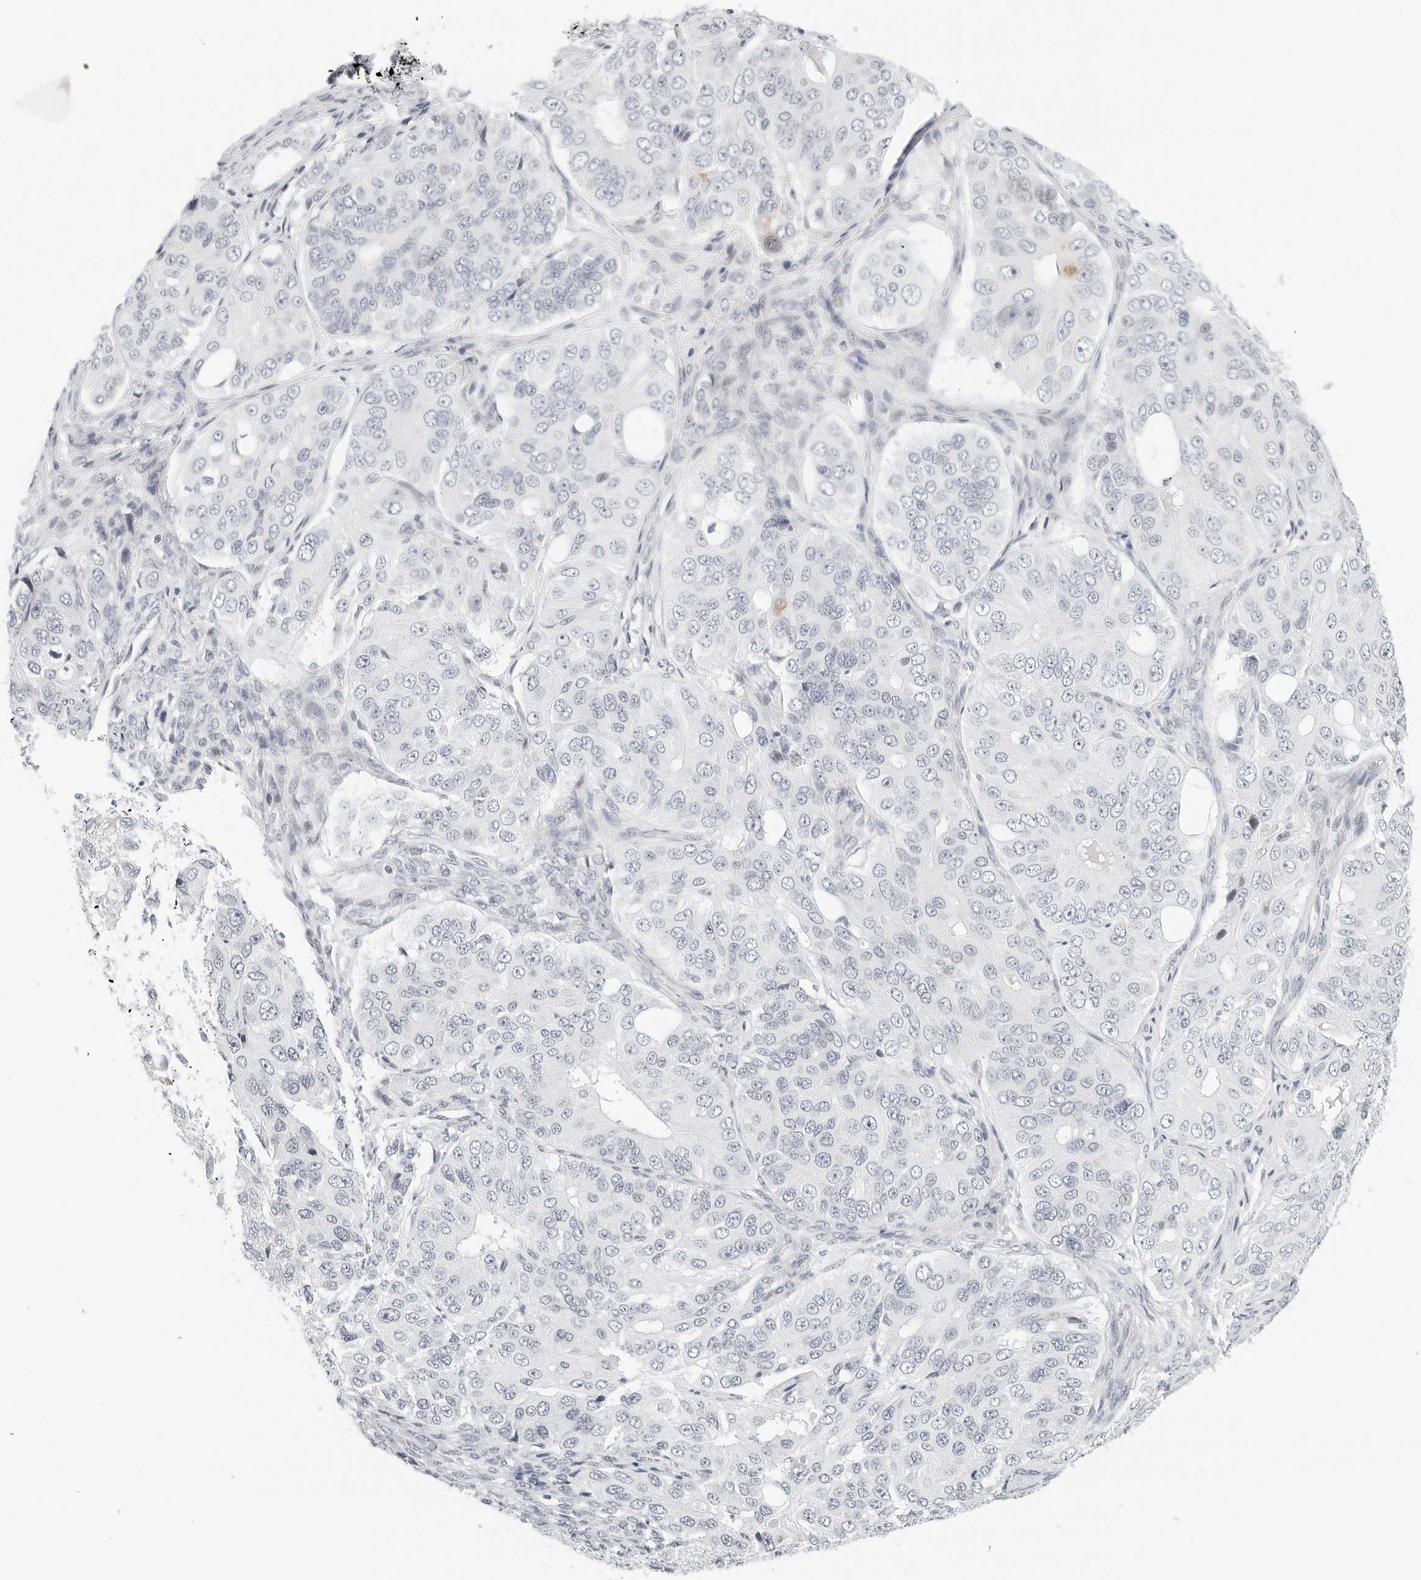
{"staining": {"intensity": "negative", "quantity": "none", "location": "none"}, "tissue": "ovarian cancer", "cell_type": "Tumor cells", "image_type": "cancer", "snomed": [{"axis": "morphology", "description": "Carcinoma, endometroid"}, {"axis": "topography", "description": "Ovary"}], "caption": "Ovarian endometroid carcinoma was stained to show a protein in brown. There is no significant expression in tumor cells.", "gene": "PARP10", "patient": {"sex": "female", "age": 51}}